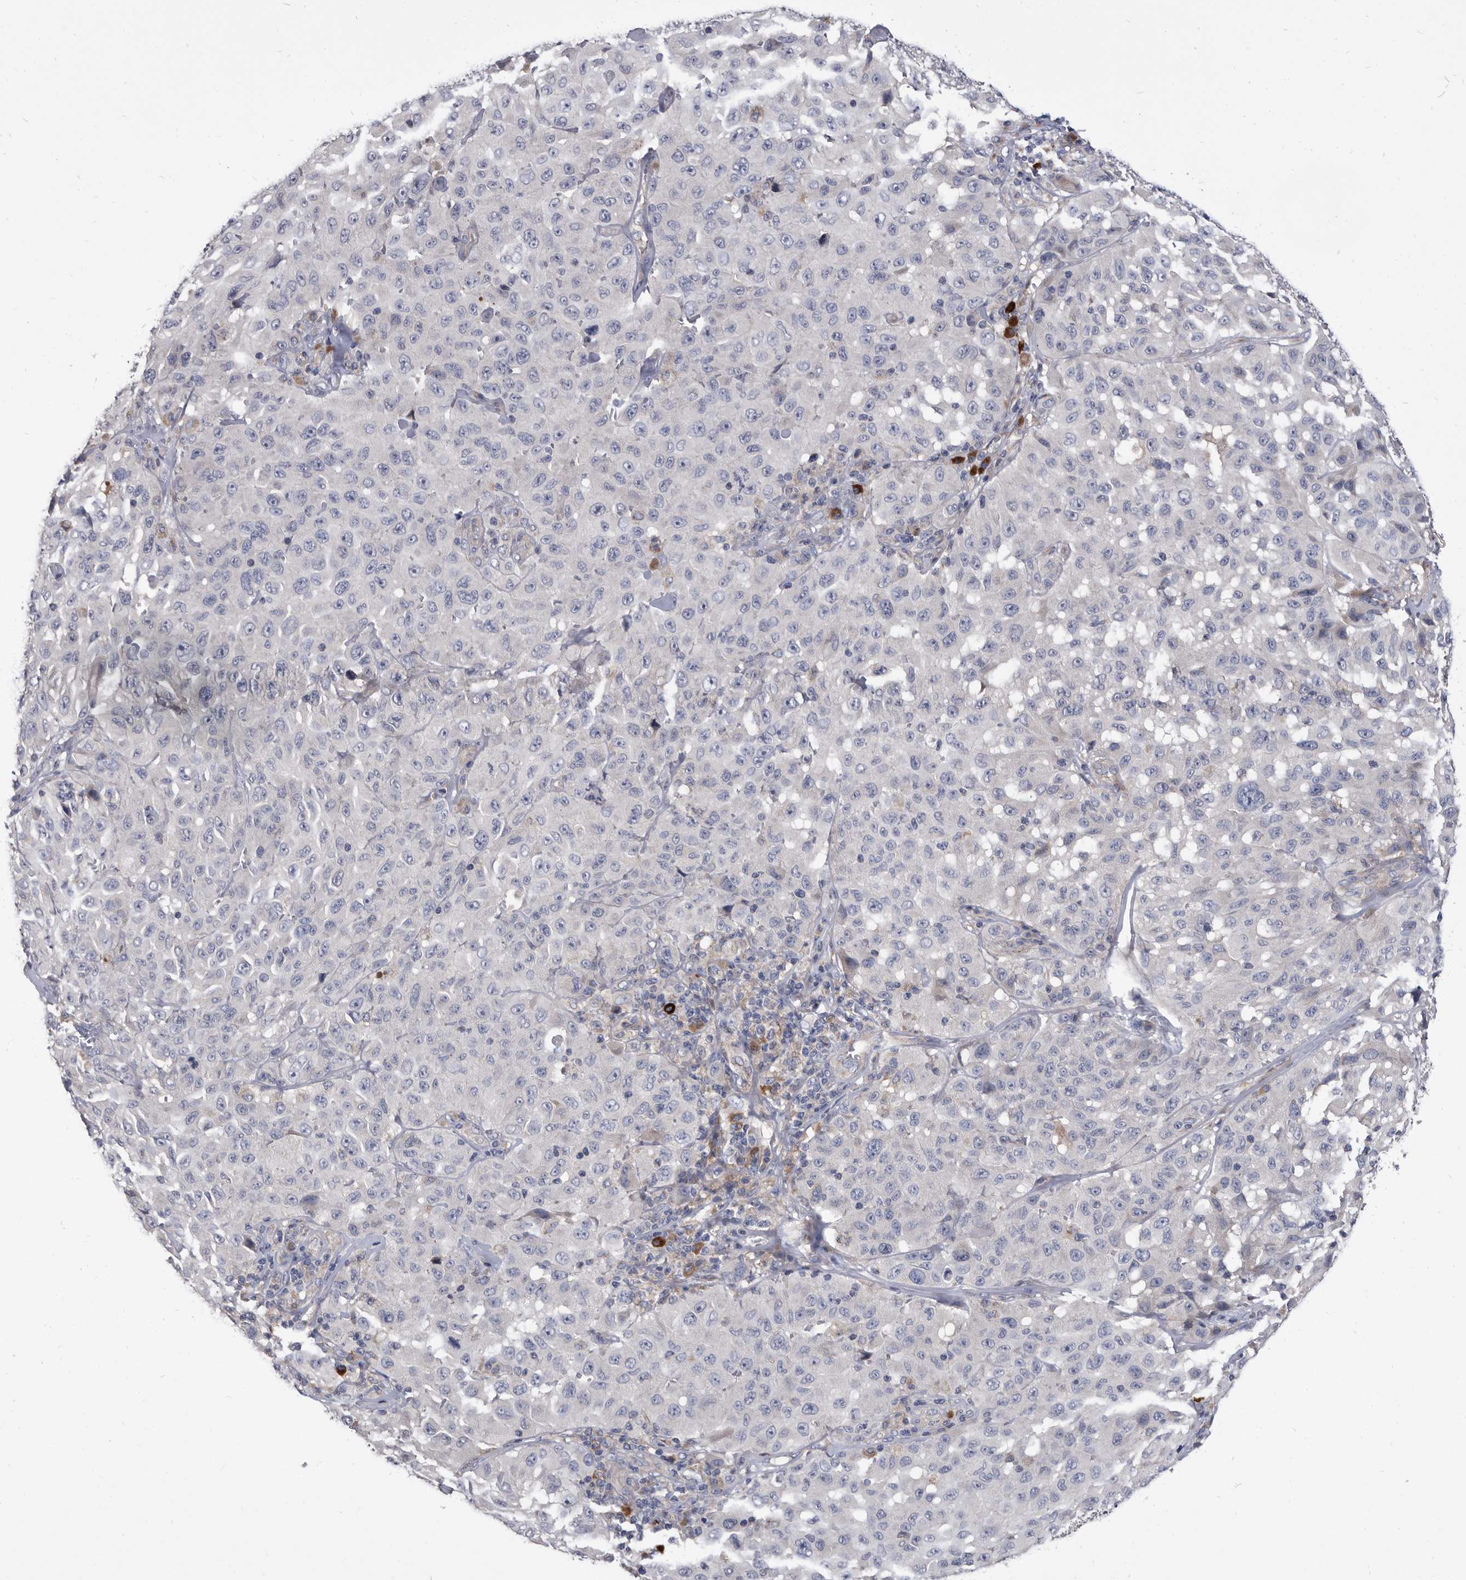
{"staining": {"intensity": "negative", "quantity": "none", "location": "none"}, "tissue": "melanoma", "cell_type": "Tumor cells", "image_type": "cancer", "snomed": [{"axis": "morphology", "description": "Malignant melanoma, NOS"}, {"axis": "topography", "description": "Skin"}], "caption": "A high-resolution photomicrograph shows immunohistochemistry (IHC) staining of melanoma, which reveals no significant staining in tumor cells.", "gene": "DTNBP1", "patient": {"sex": "male", "age": 66}}